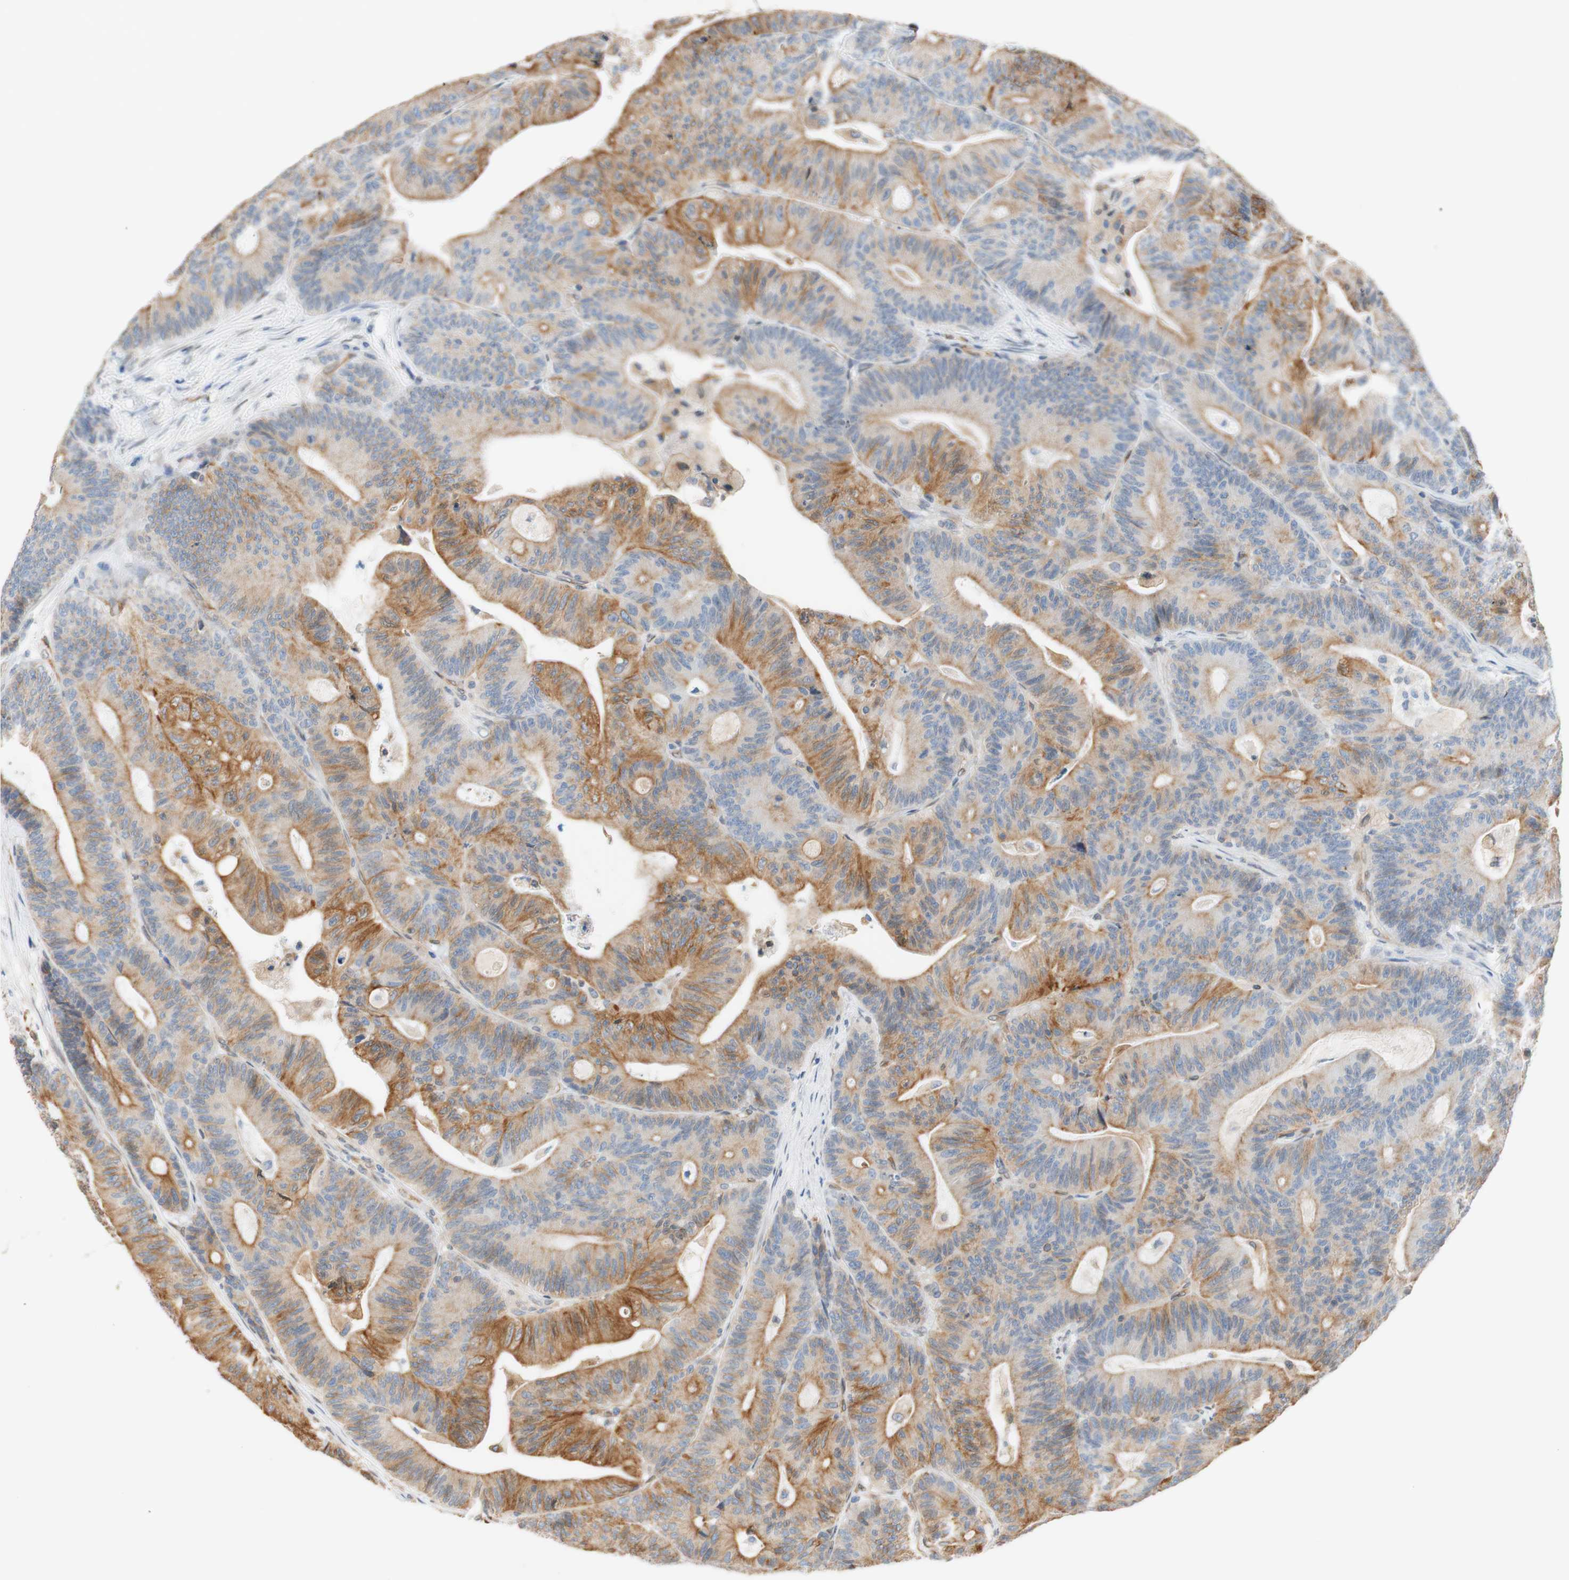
{"staining": {"intensity": "moderate", "quantity": "25%-75%", "location": "cytoplasmic/membranous"}, "tissue": "colorectal cancer", "cell_type": "Tumor cells", "image_type": "cancer", "snomed": [{"axis": "morphology", "description": "Adenocarcinoma, NOS"}, {"axis": "topography", "description": "Colon"}], "caption": "An image showing moderate cytoplasmic/membranous expression in about 25%-75% of tumor cells in colorectal cancer (adenocarcinoma), as visualized by brown immunohistochemical staining.", "gene": "ENDOD1", "patient": {"sex": "female", "age": 84}}